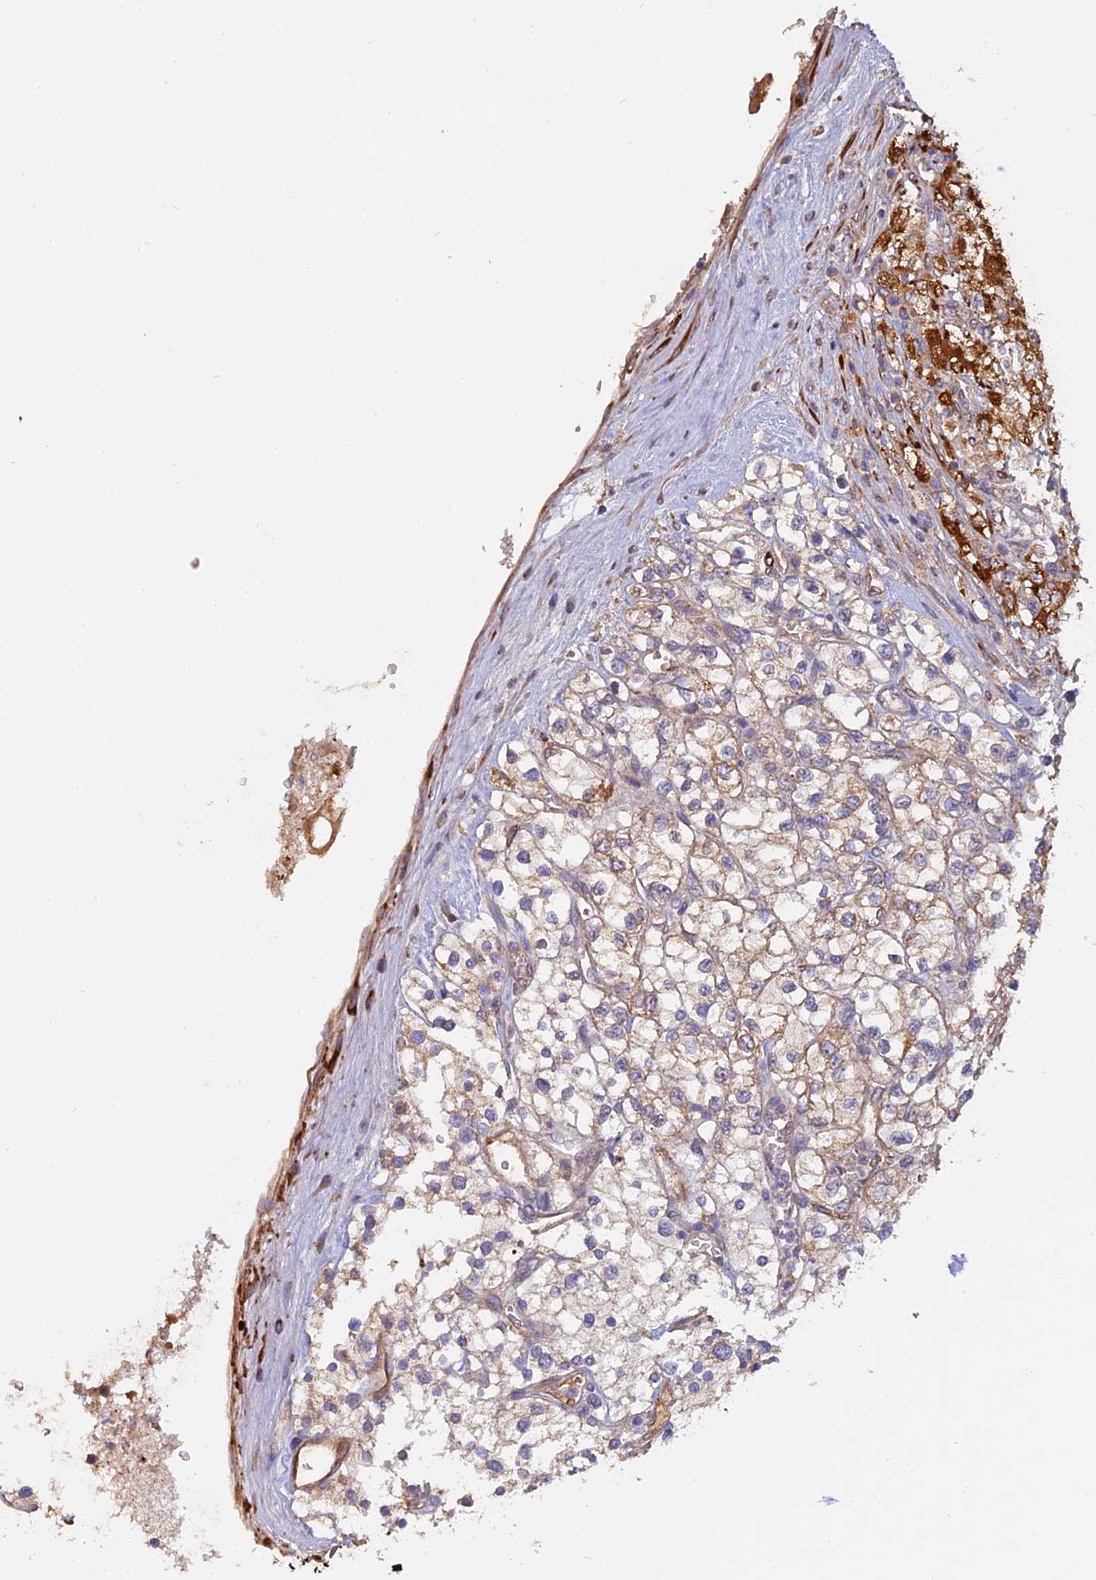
{"staining": {"intensity": "weak", "quantity": ">75%", "location": "cytoplasmic/membranous"}, "tissue": "renal cancer", "cell_type": "Tumor cells", "image_type": "cancer", "snomed": [{"axis": "morphology", "description": "Adenocarcinoma, NOS"}, {"axis": "topography", "description": "Kidney"}], "caption": "An immunohistochemistry image of neoplastic tissue is shown. Protein staining in brown highlights weak cytoplasmic/membranous positivity in renal cancer within tumor cells. The protein of interest is shown in brown color, while the nuclei are stained blue.", "gene": "PPIC", "patient": {"sex": "male", "age": 80}}